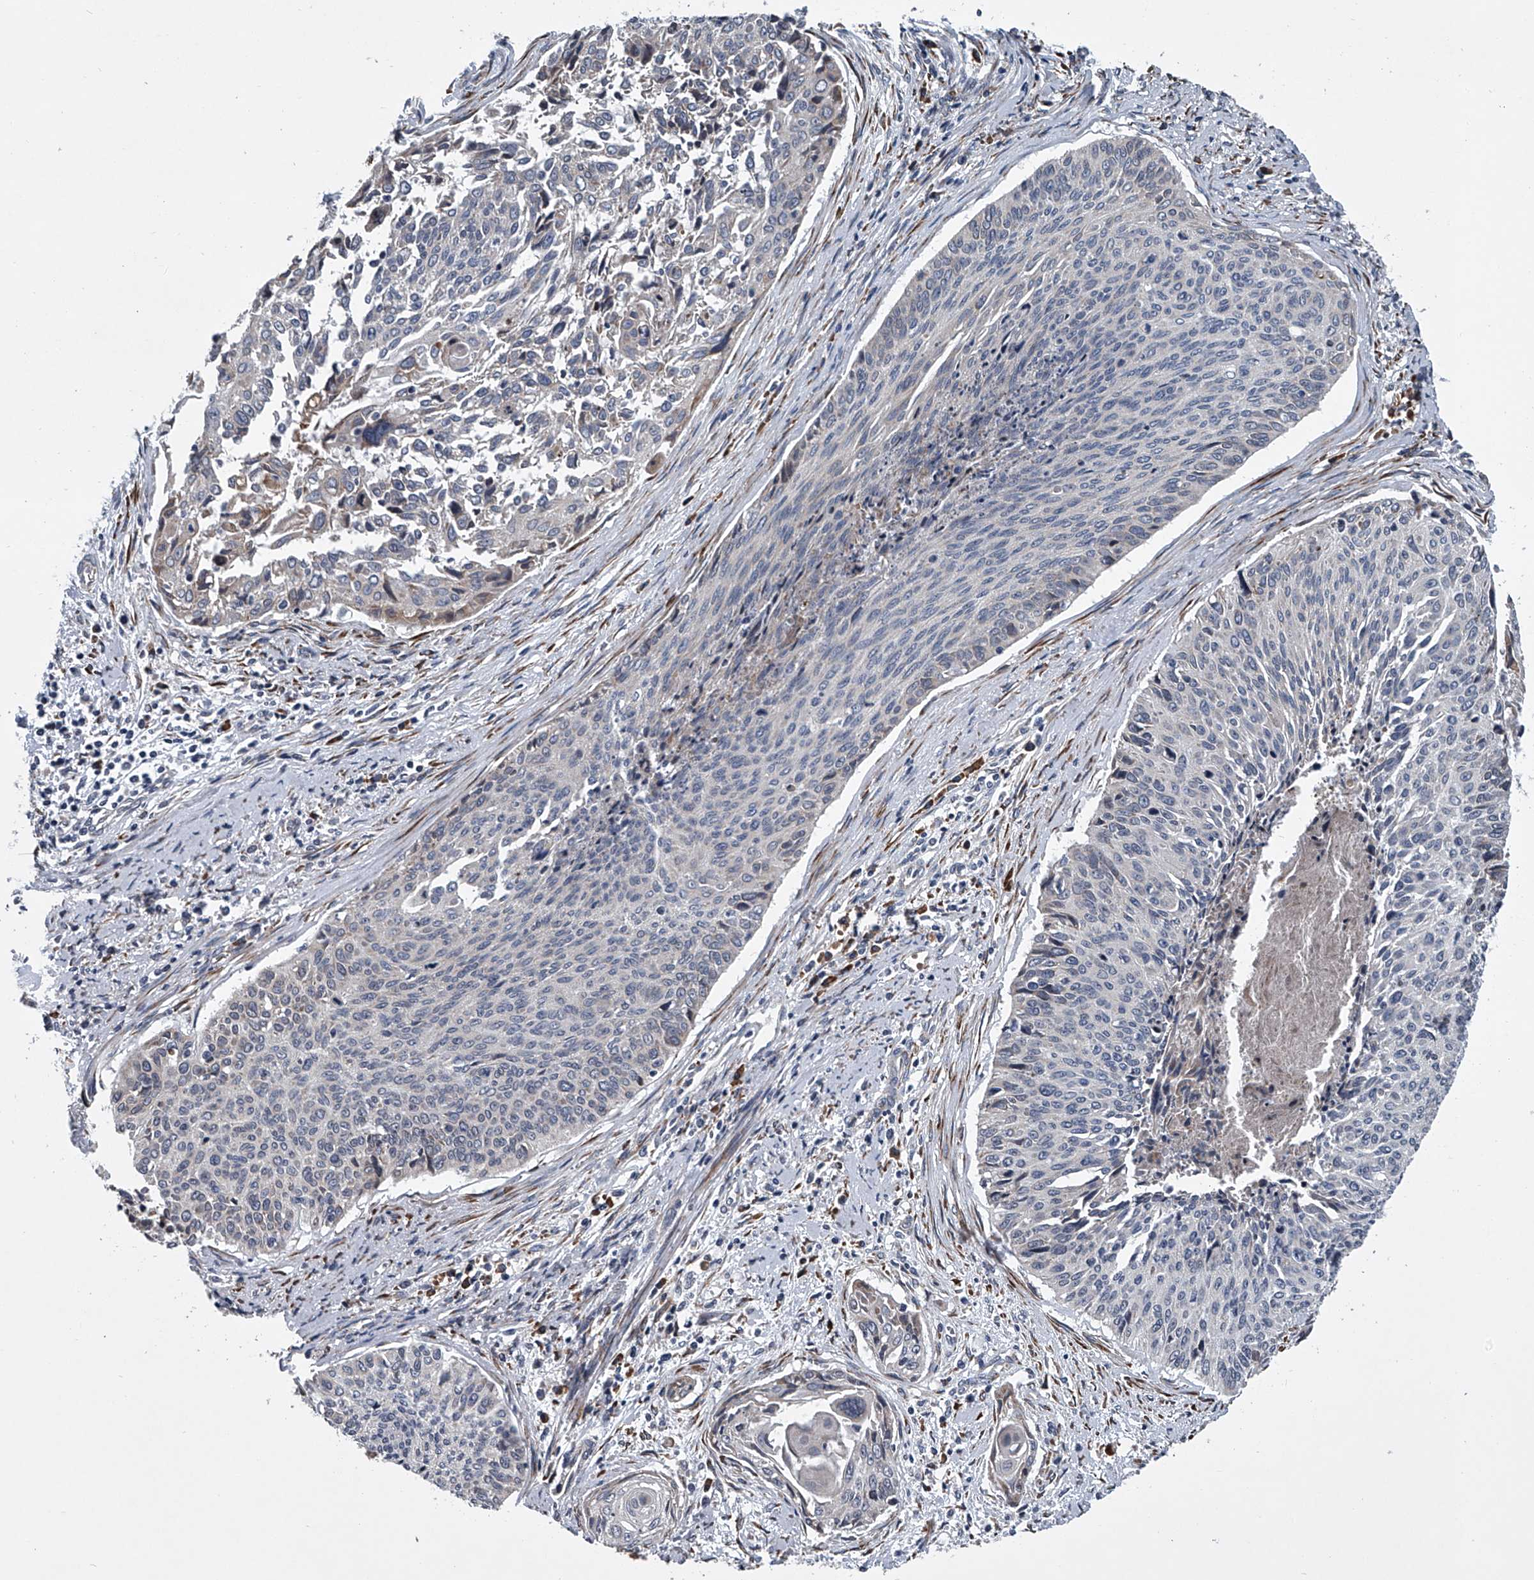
{"staining": {"intensity": "negative", "quantity": "none", "location": "none"}, "tissue": "cervical cancer", "cell_type": "Tumor cells", "image_type": "cancer", "snomed": [{"axis": "morphology", "description": "Squamous cell carcinoma, NOS"}, {"axis": "topography", "description": "Cervix"}], "caption": "Micrograph shows no protein expression in tumor cells of cervical cancer (squamous cell carcinoma) tissue.", "gene": "ABCG1", "patient": {"sex": "female", "age": 55}}